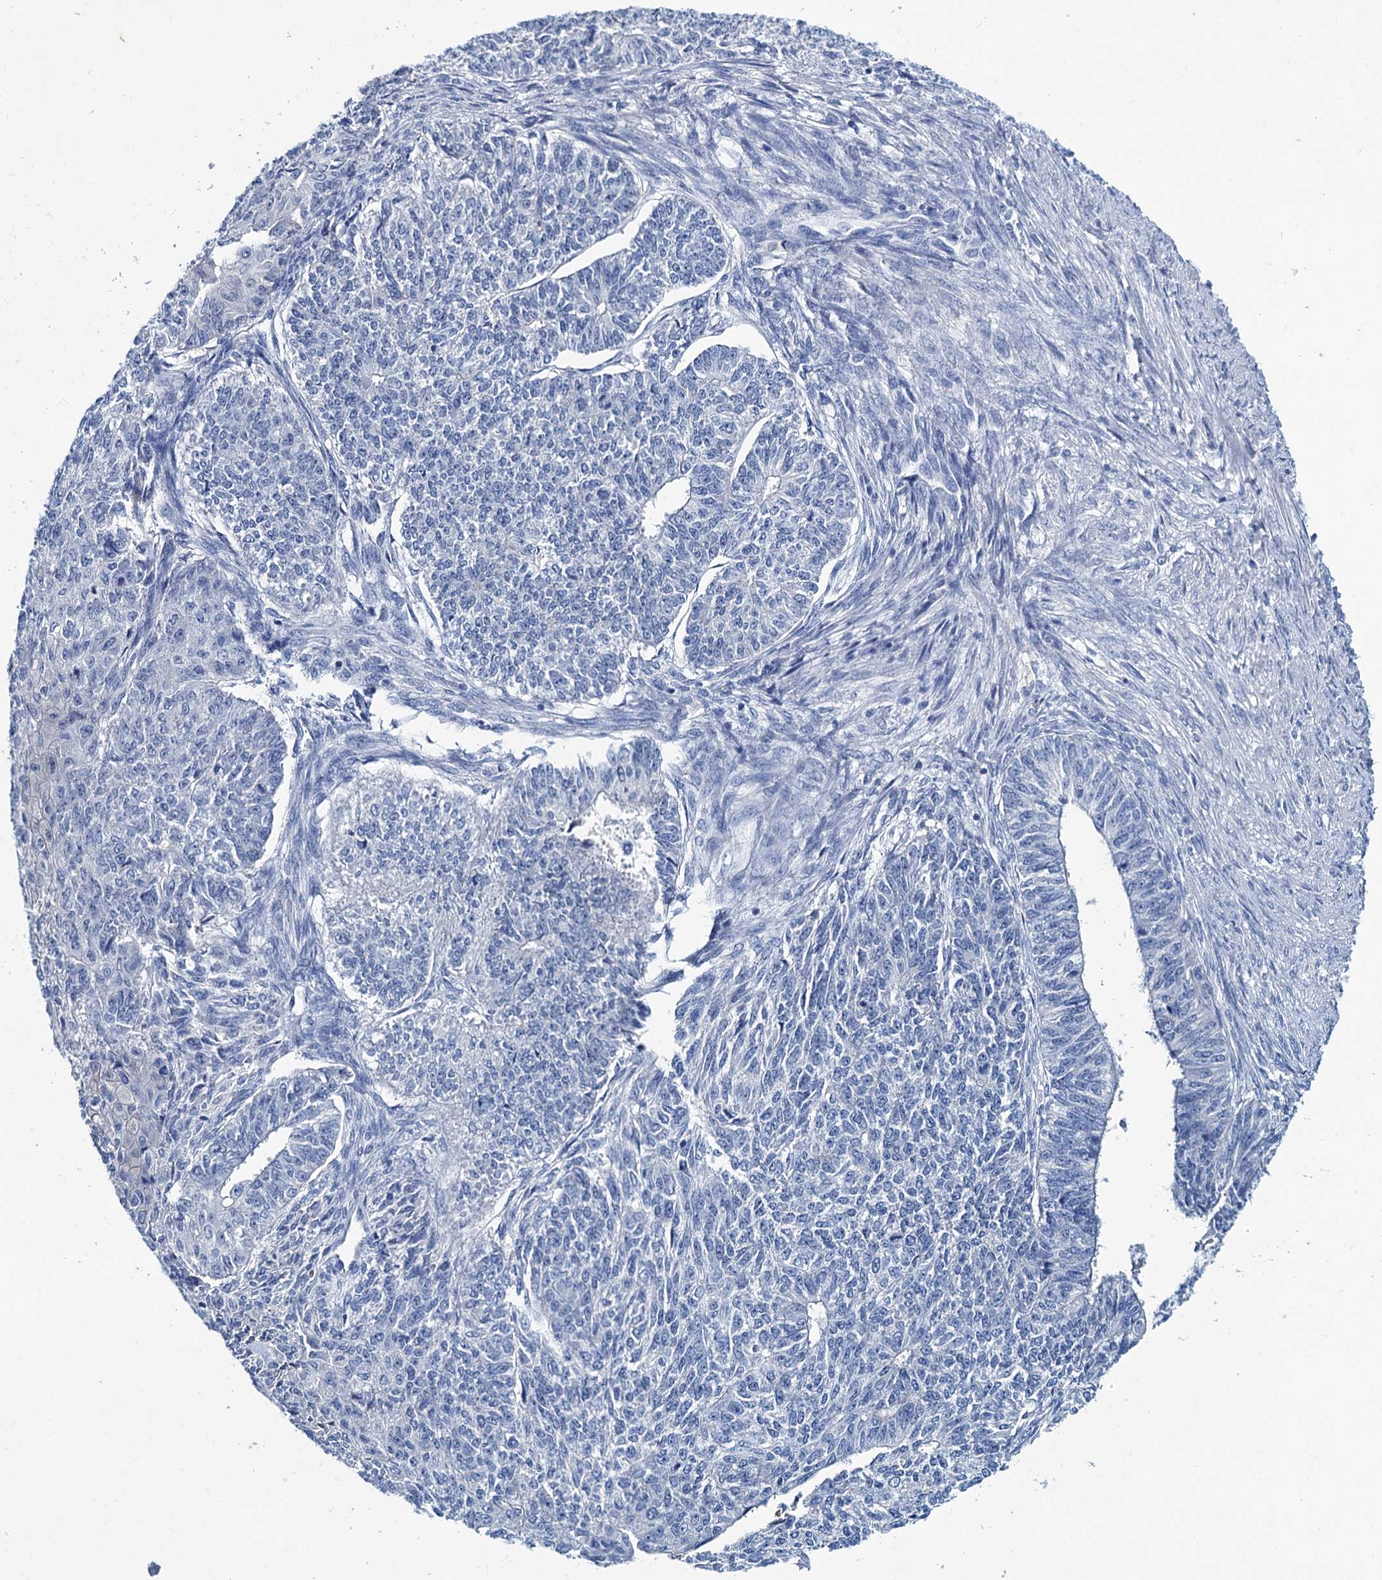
{"staining": {"intensity": "negative", "quantity": "none", "location": "none"}, "tissue": "endometrial cancer", "cell_type": "Tumor cells", "image_type": "cancer", "snomed": [{"axis": "morphology", "description": "Adenocarcinoma, NOS"}, {"axis": "topography", "description": "Endometrium"}], "caption": "Histopathology image shows no protein staining in tumor cells of endometrial cancer (adenocarcinoma) tissue. The staining was performed using DAB to visualize the protein expression in brown, while the nuclei were stained in blue with hematoxylin (Magnification: 20x).", "gene": "RTKN2", "patient": {"sex": "female", "age": 32}}